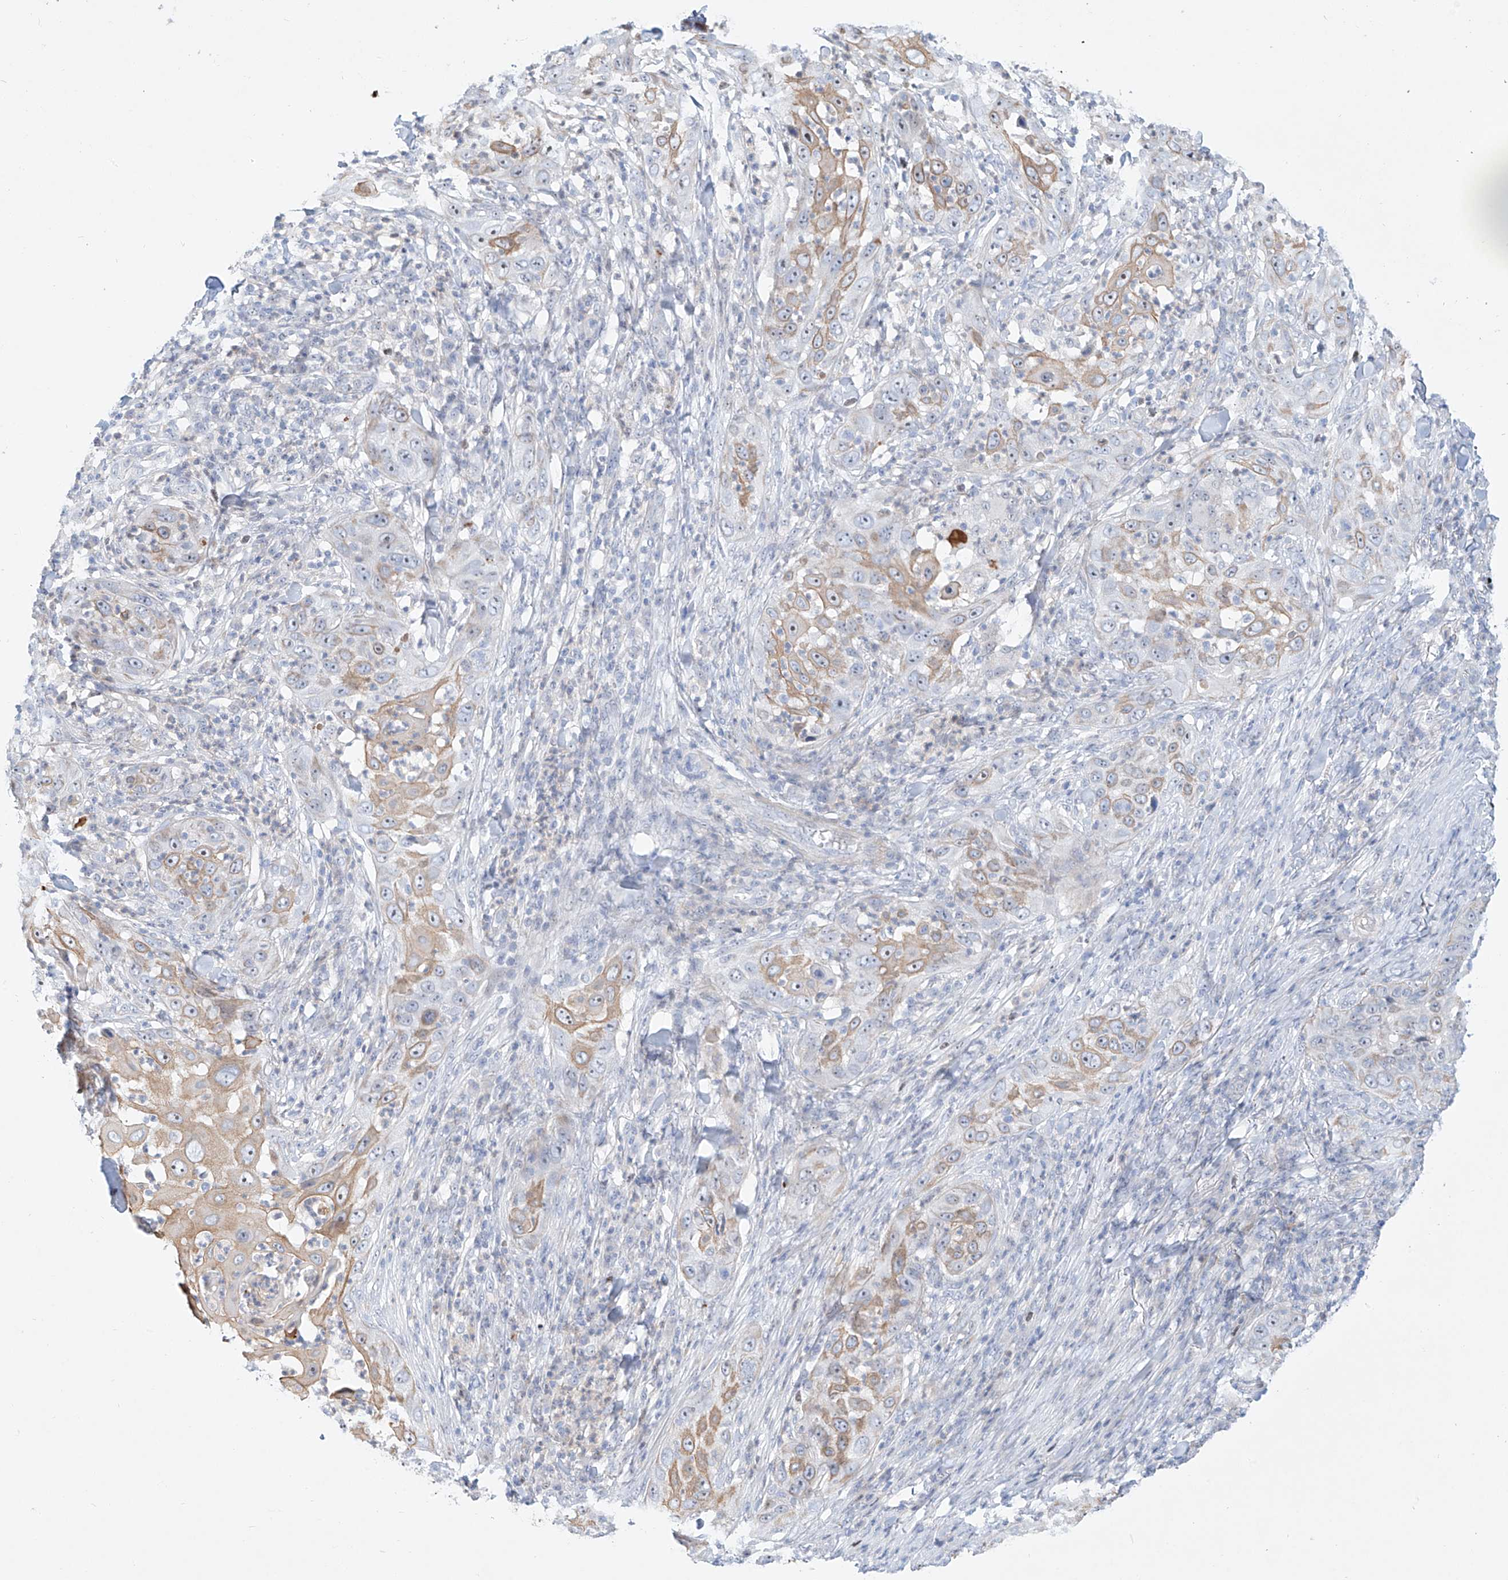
{"staining": {"intensity": "weak", "quantity": ">75%", "location": "cytoplasmic/membranous,nuclear"}, "tissue": "skin cancer", "cell_type": "Tumor cells", "image_type": "cancer", "snomed": [{"axis": "morphology", "description": "Squamous cell carcinoma, NOS"}, {"axis": "topography", "description": "Skin"}], "caption": "Immunohistochemistry staining of skin squamous cell carcinoma, which exhibits low levels of weak cytoplasmic/membranous and nuclear expression in approximately >75% of tumor cells indicating weak cytoplasmic/membranous and nuclear protein expression. The staining was performed using DAB (brown) for protein detection and nuclei were counterstained in hematoxylin (blue).", "gene": "SNU13", "patient": {"sex": "female", "age": 44}}